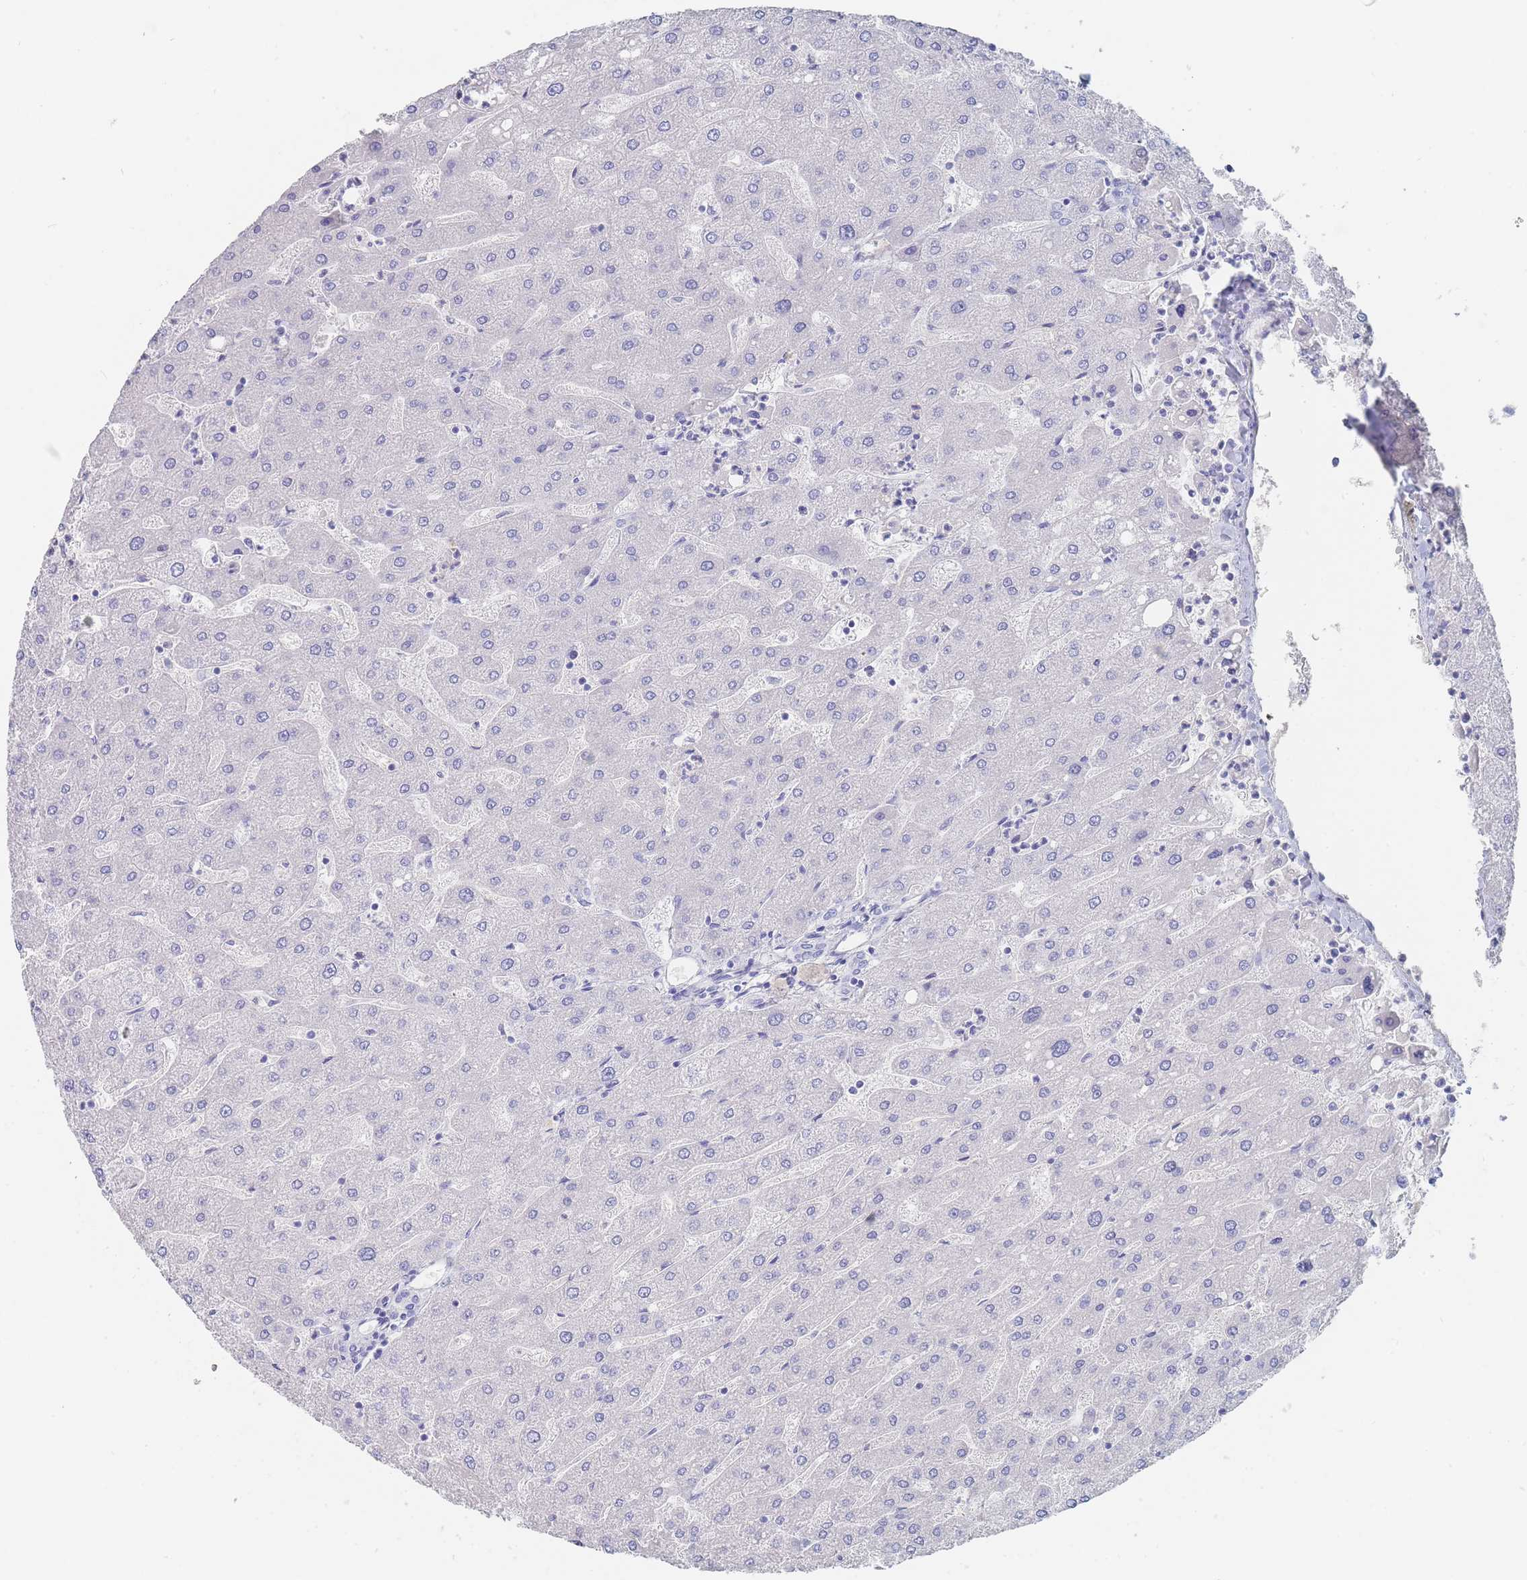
{"staining": {"intensity": "negative", "quantity": "none", "location": "none"}, "tissue": "liver", "cell_type": "Cholangiocytes", "image_type": "normal", "snomed": [{"axis": "morphology", "description": "Normal tissue, NOS"}, {"axis": "topography", "description": "Liver"}], "caption": "Immunohistochemistry histopathology image of unremarkable liver stained for a protein (brown), which shows no staining in cholangiocytes.", "gene": "SLC25A35", "patient": {"sex": "male", "age": 67}}